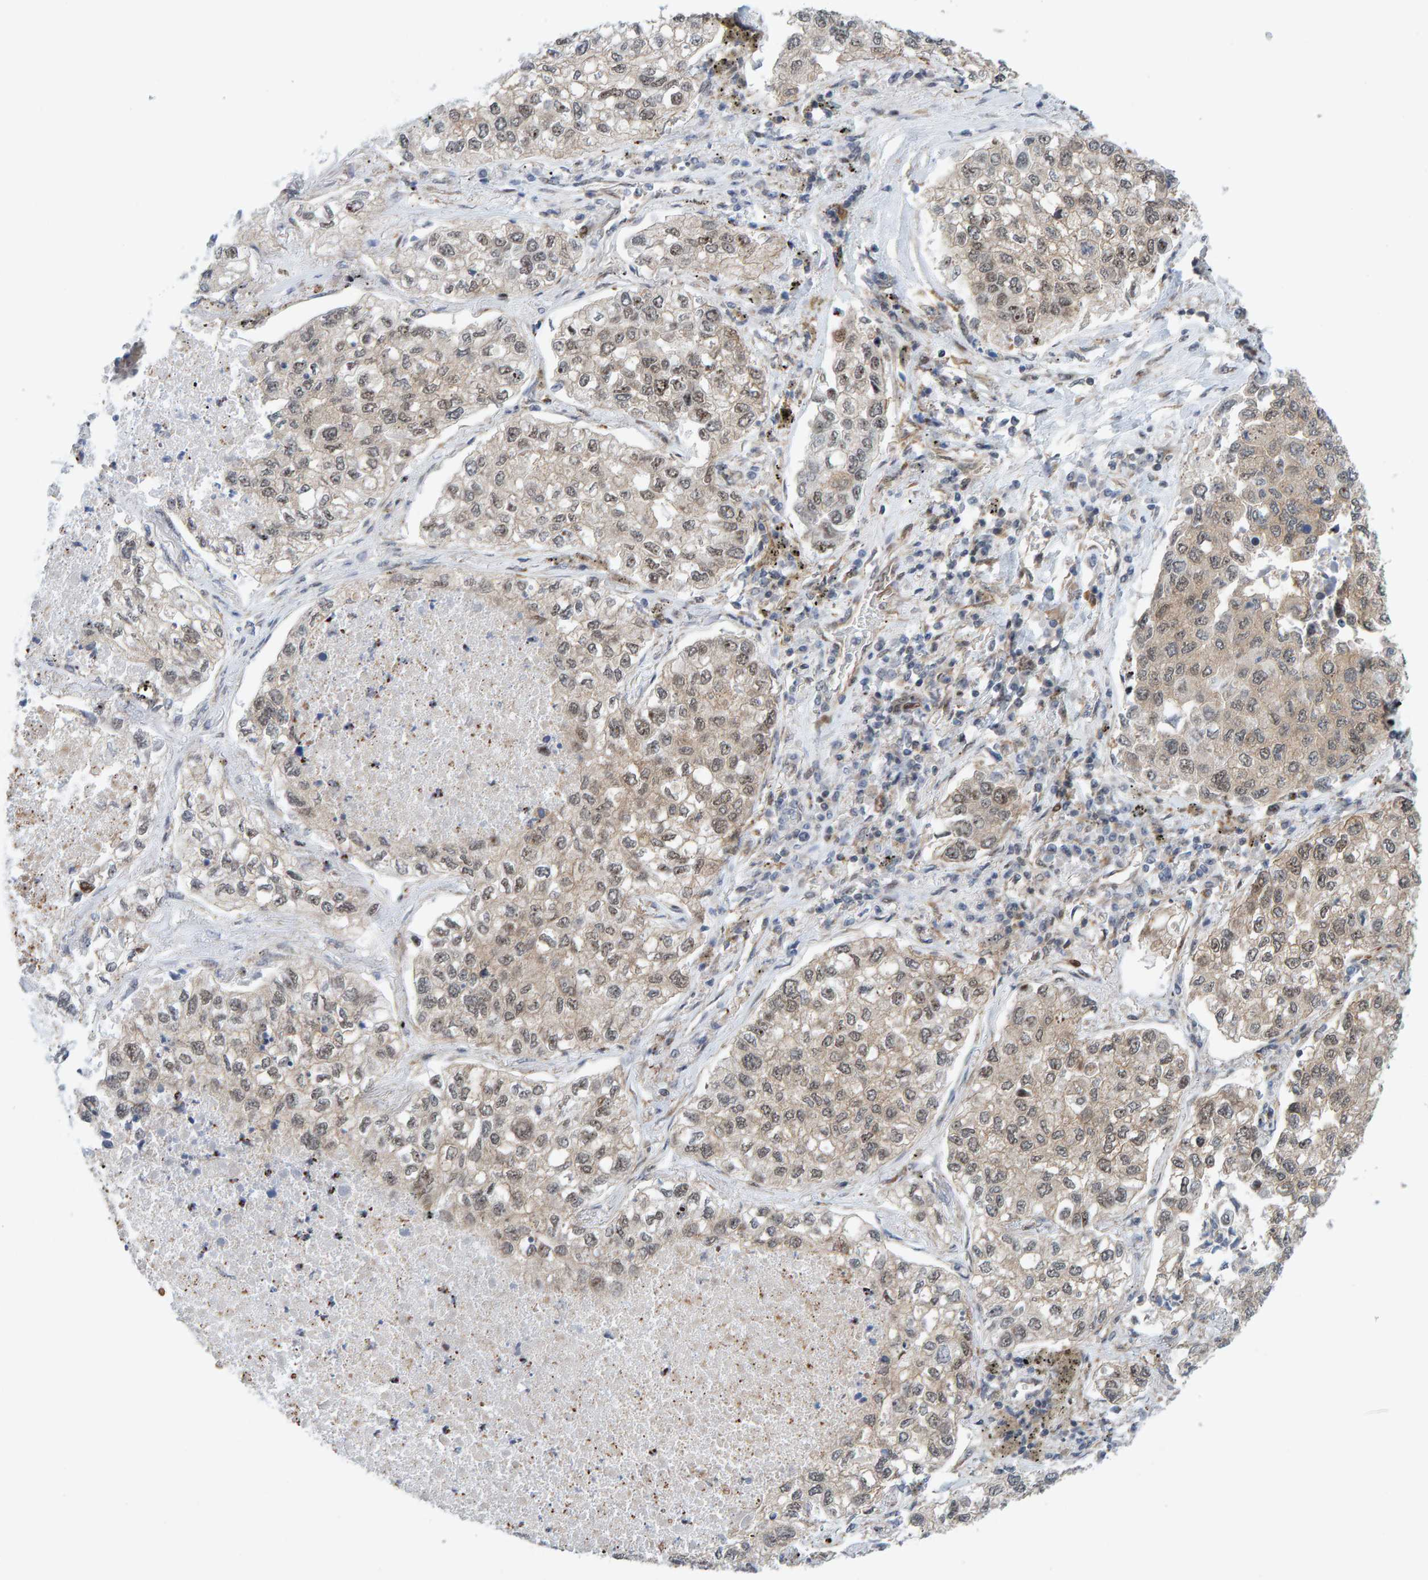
{"staining": {"intensity": "weak", "quantity": "<25%", "location": "nuclear"}, "tissue": "lung cancer", "cell_type": "Tumor cells", "image_type": "cancer", "snomed": [{"axis": "morphology", "description": "Inflammation, NOS"}, {"axis": "morphology", "description": "Adenocarcinoma, NOS"}, {"axis": "topography", "description": "Lung"}], "caption": "The immunohistochemistry micrograph has no significant positivity in tumor cells of lung cancer tissue.", "gene": "ZNF366", "patient": {"sex": "male", "age": 63}}